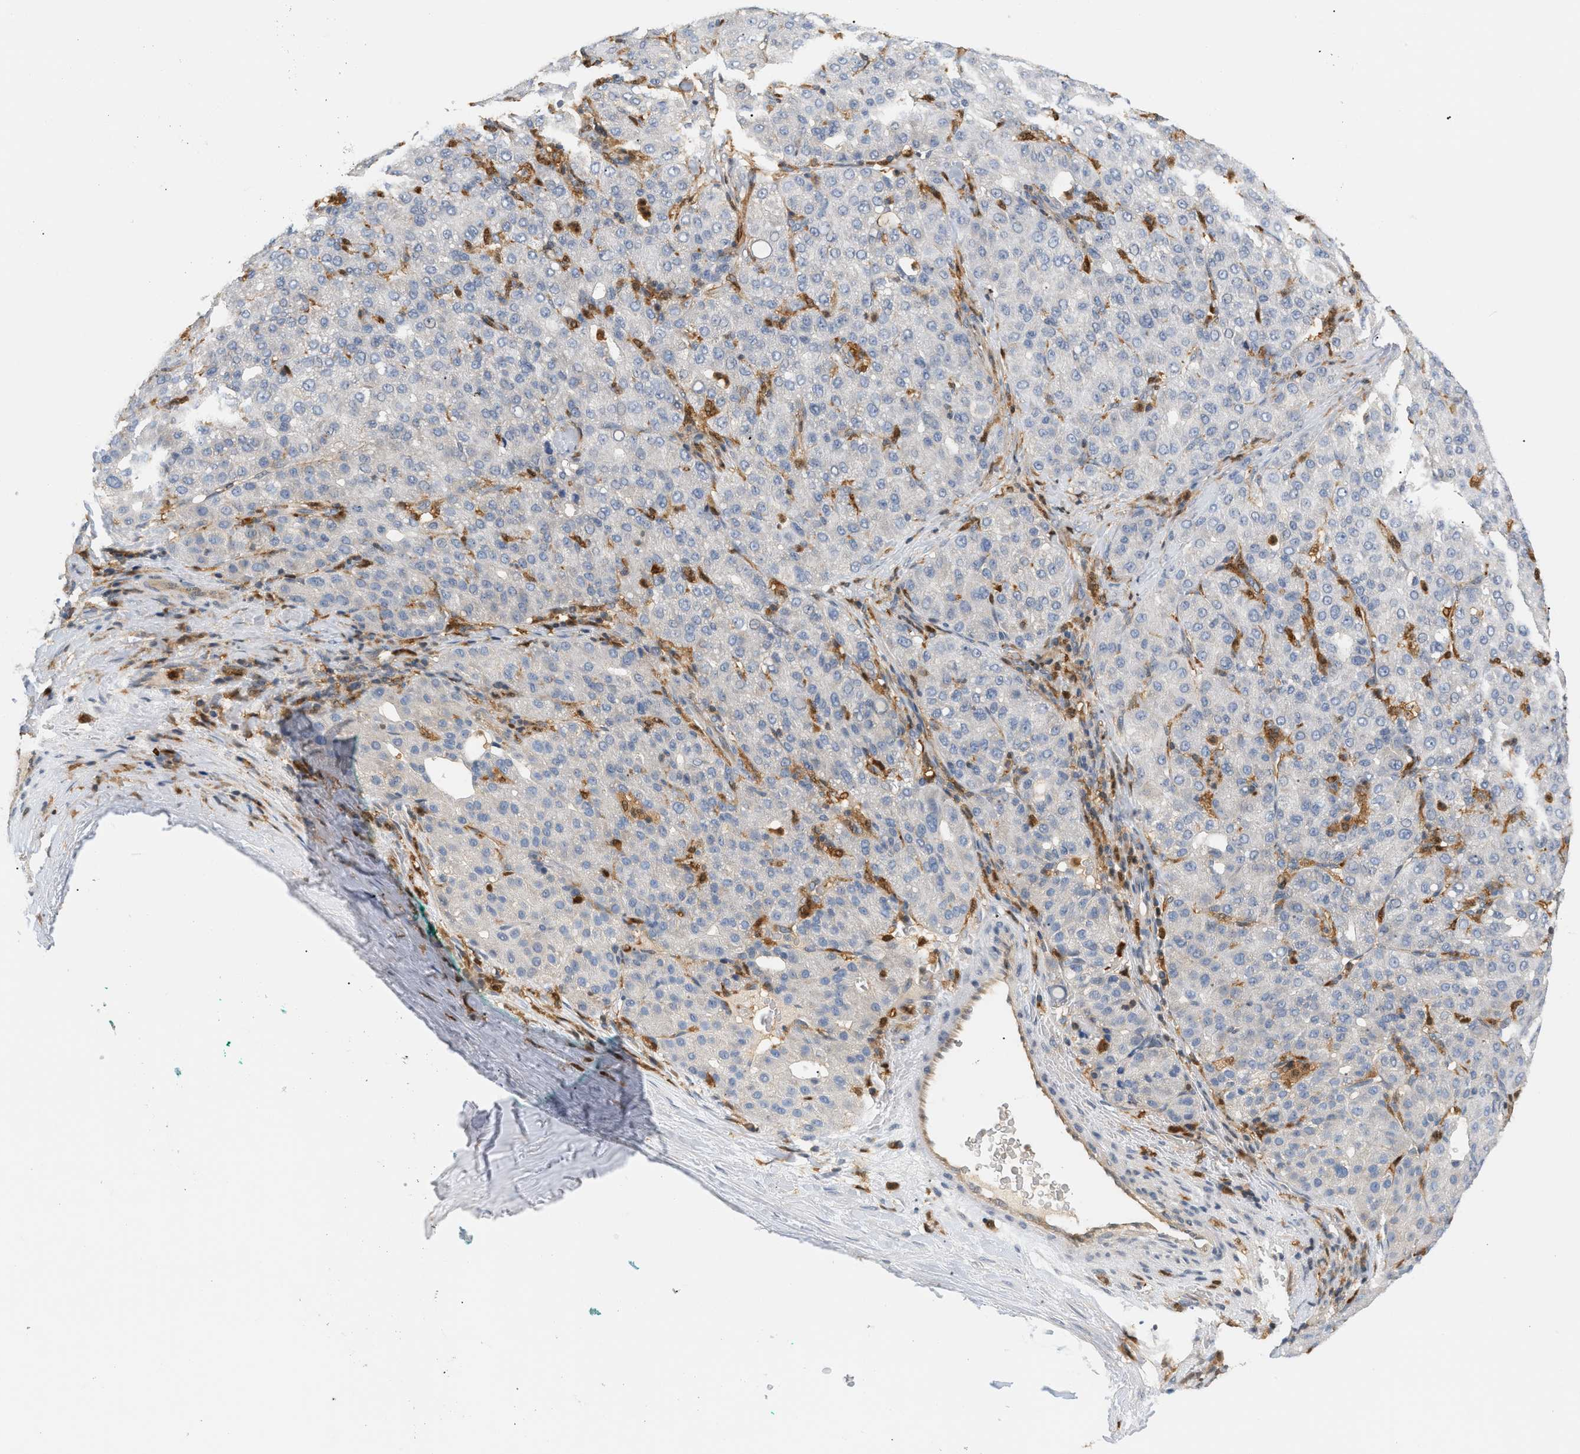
{"staining": {"intensity": "negative", "quantity": "none", "location": "none"}, "tissue": "liver cancer", "cell_type": "Tumor cells", "image_type": "cancer", "snomed": [{"axis": "morphology", "description": "Carcinoma, Hepatocellular, NOS"}, {"axis": "topography", "description": "Liver"}], "caption": "The histopathology image exhibits no staining of tumor cells in liver cancer (hepatocellular carcinoma).", "gene": "PYCARD", "patient": {"sex": "male", "age": 65}}